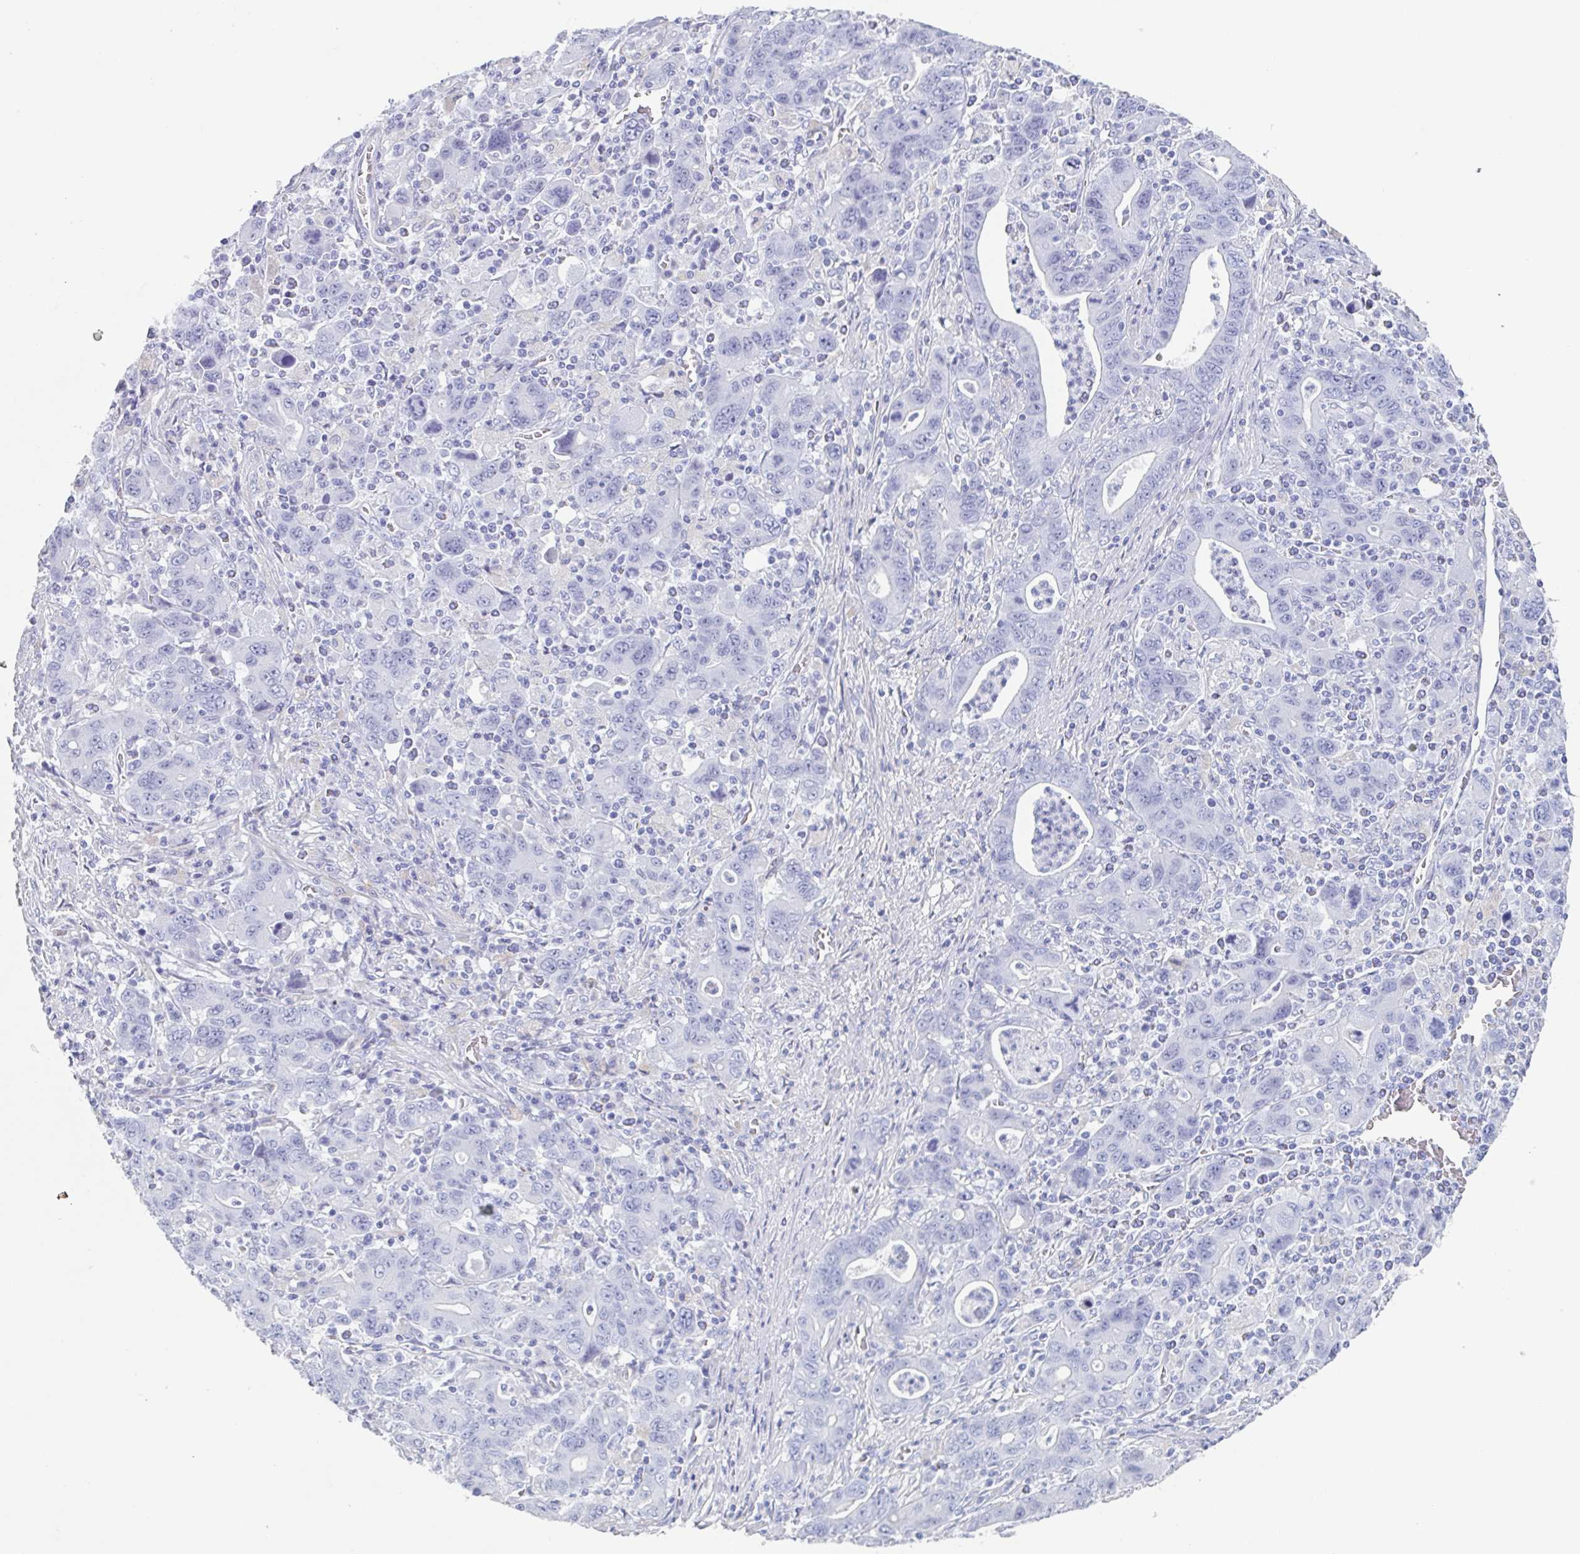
{"staining": {"intensity": "negative", "quantity": "none", "location": "none"}, "tissue": "stomach cancer", "cell_type": "Tumor cells", "image_type": "cancer", "snomed": [{"axis": "morphology", "description": "Adenocarcinoma, NOS"}, {"axis": "topography", "description": "Stomach, upper"}], "caption": "DAB (3,3'-diaminobenzidine) immunohistochemical staining of stomach adenocarcinoma shows no significant expression in tumor cells. (DAB immunohistochemistry (IHC) visualized using brightfield microscopy, high magnification).", "gene": "TAGLN3", "patient": {"sex": "male", "age": 69}}